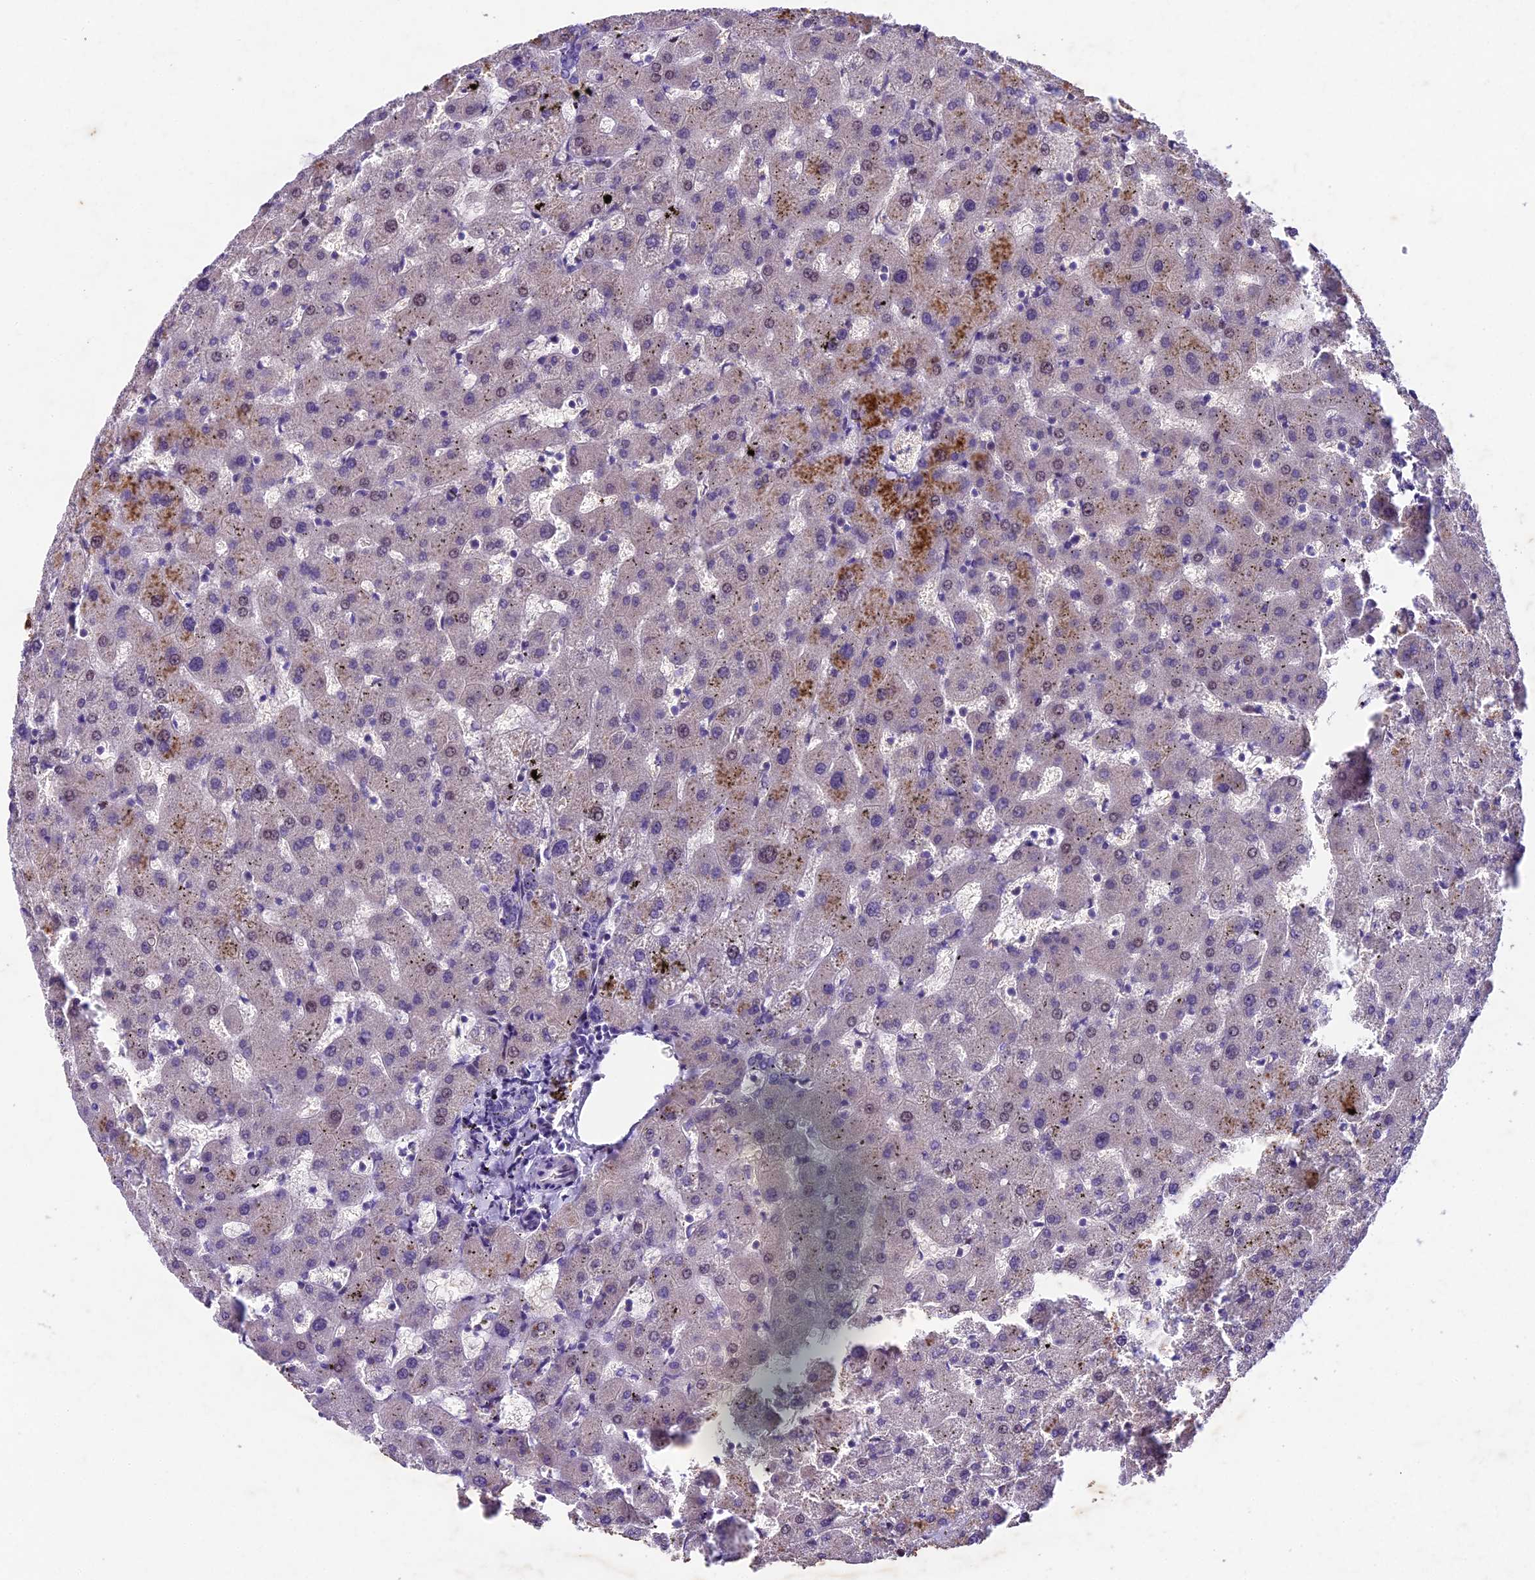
{"staining": {"intensity": "negative", "quantity": "none", "location": "none"}, "tissue": "liver", "cell_type": "Cholangiocytes", "image_type": "normal", "snomed": [{"axis": "morphology", "description": "Normal tissue, NOS"}, {"axis": "topography", "description": "Liver"}], "caption": "High power microscopy image of an immunohistochemistry (IHC) micrograph of unremarkable liver, revealing no significant expression in cholangiocytes. (DAB (3,3'-diaminobenzidine) IHC visualized using brightfield microscopy, high magnification).", "gene": "IFT140", "patient": {"sex": "female", "age": 63}}